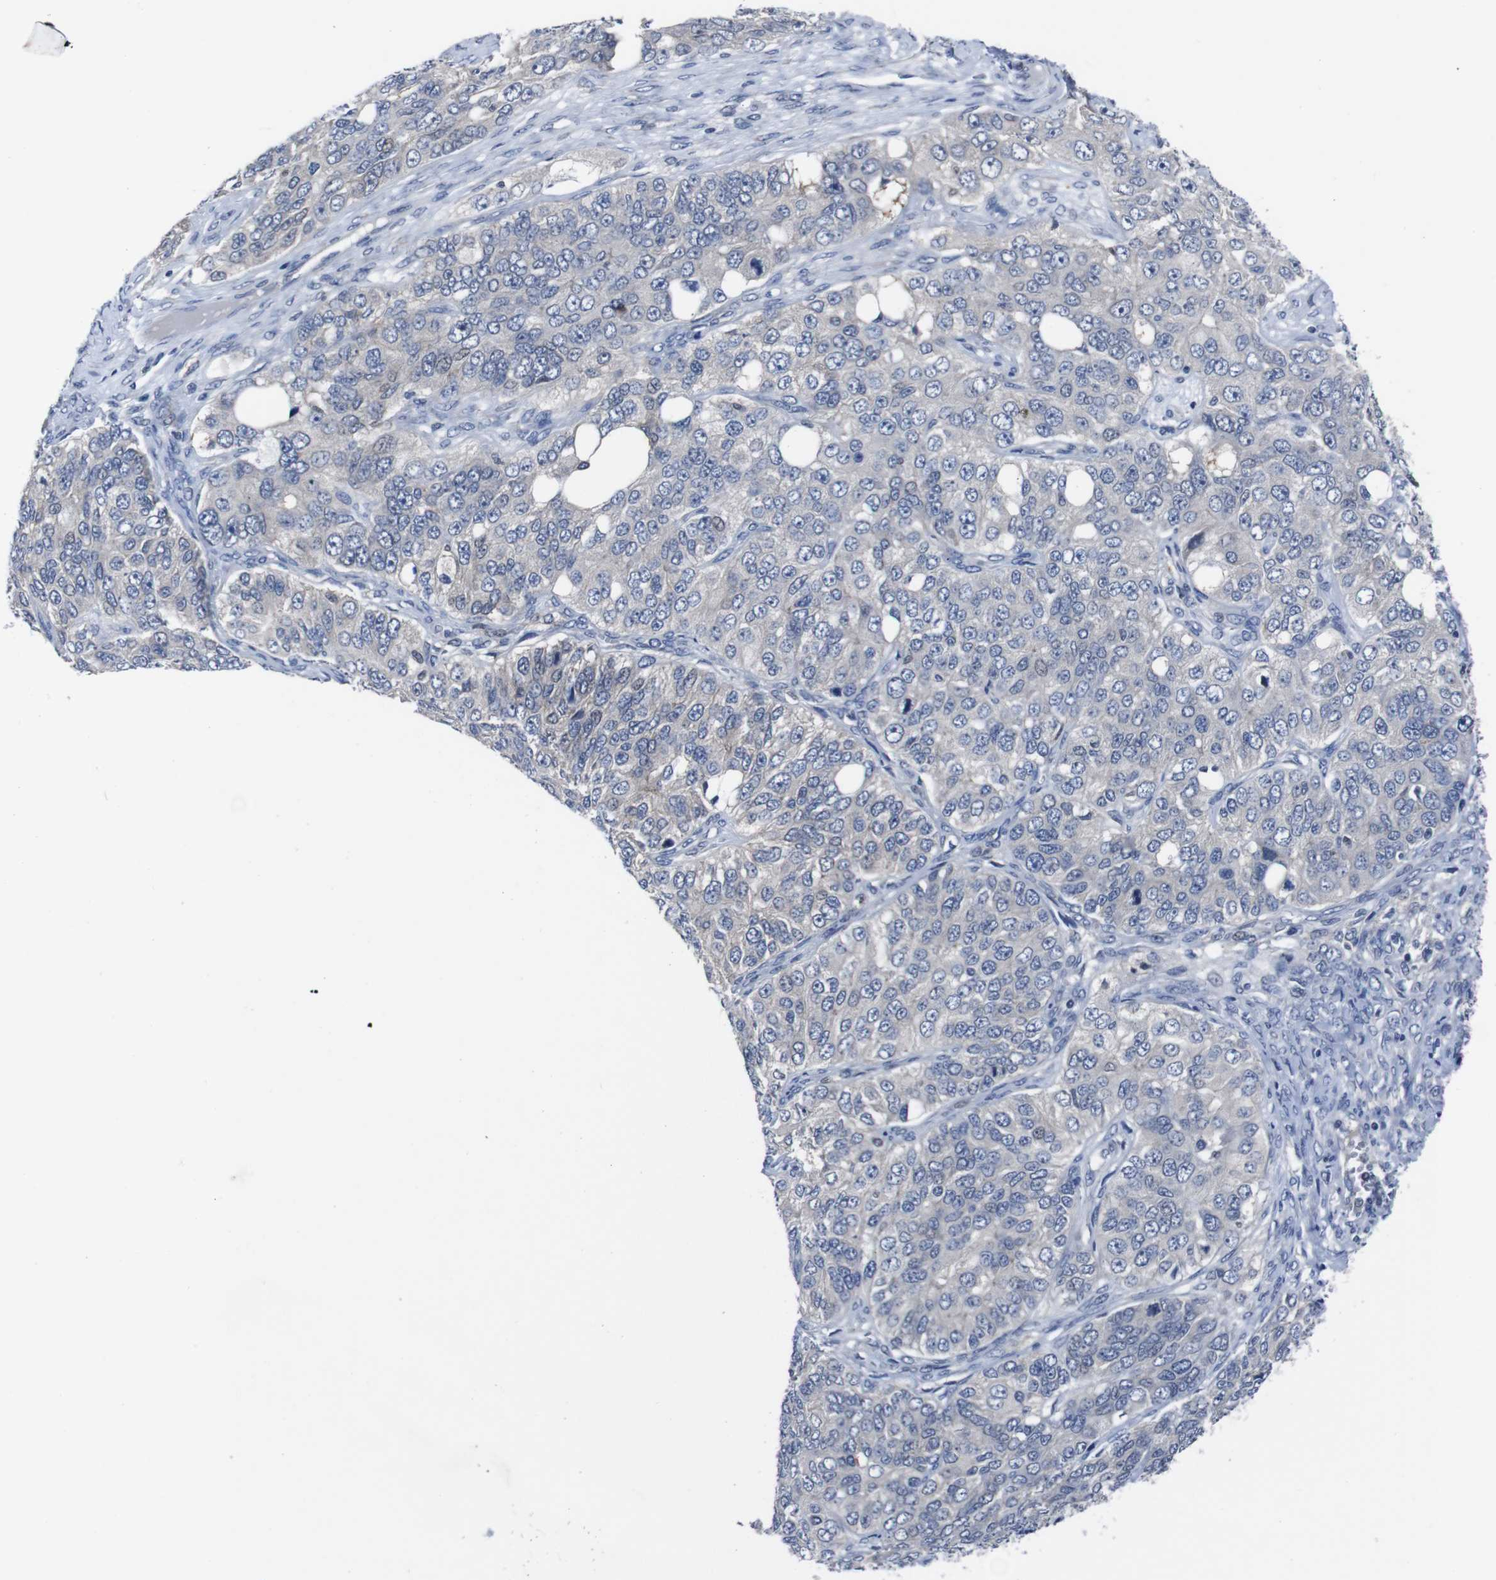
{"staining": {"intensity": "negative", "quantity": "none", "location": "none"}, "tissue": "ovarian cancer", "cell_type": "Tumor cells", "image_type": "cancer", "snomed": [{"axis": "morphology", "description": "Carcinoma, endometroid"}, {"axis": "topography", "description": "Ovary"}], "caption": "The immunohistochemistry micrograph has no significant staining in tumor cells of ovarian endometroid carcinoma tissue. (IHC, brightfield microscopy, high magnification).", "gene": "SEMA4B", "patient": {"sex": "female", "age": 51}}